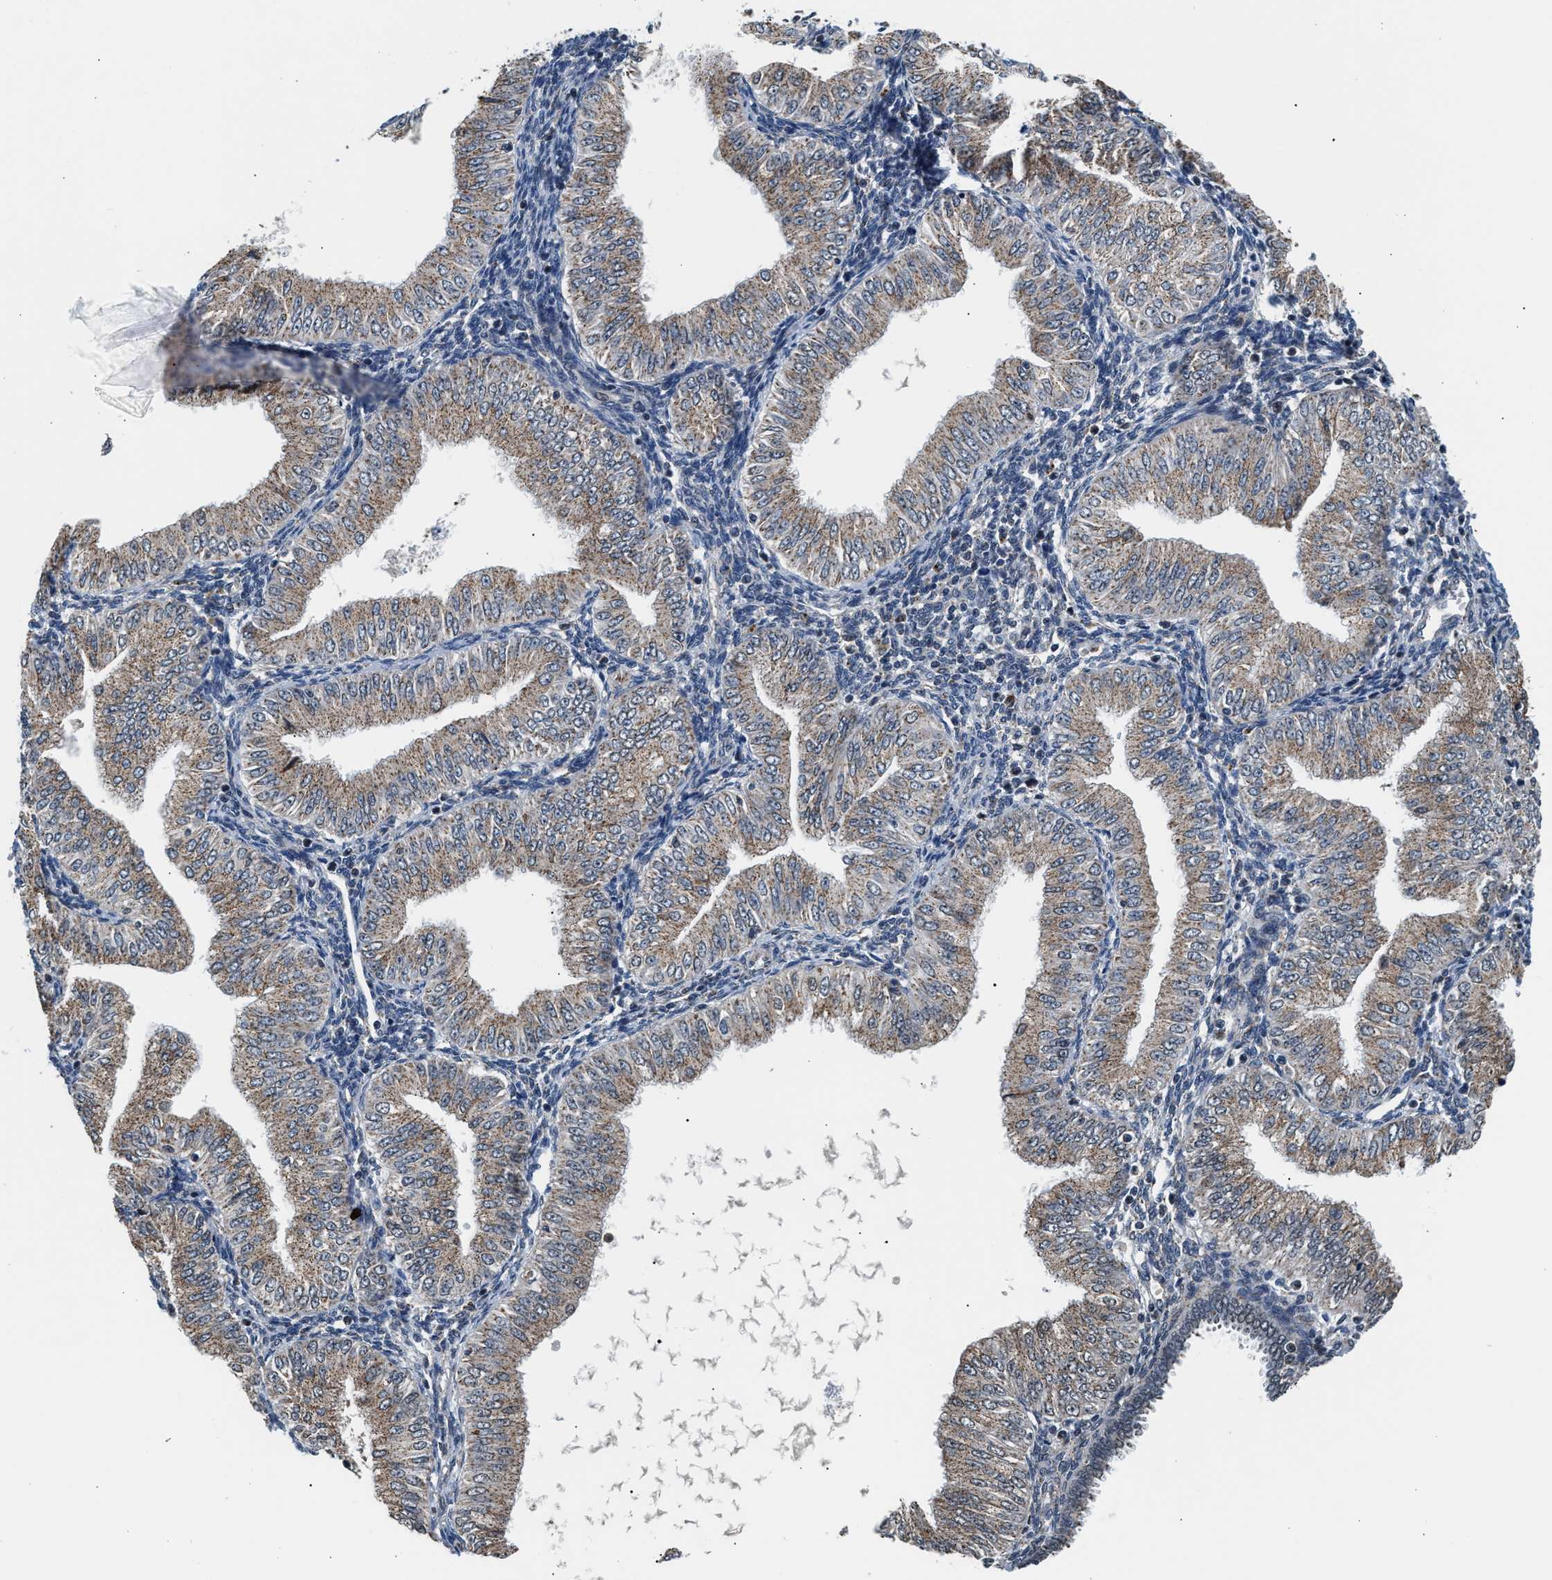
{"staining": {"intensity": "weak", "quantity": ">75%", "location": "cytoplasmic/membranous"}, "tissue": "endometrial cancer", "cell_type": "Tumor cells", "image_type": "cancer", "snomed": [{"axis": "morphology", "description": "Normal tissue, NOS"}, {"axis": "morphology", "description": "Adenocarcinoma, NOS"}, {"axis": "topography", "description": "Endometrium"}], "caption": "Endometrial adenocarcinoma tissue displays weak cytoplasmic/membranous staining in approximately >75% of tumor cells, visualized by immunohistochemistry. (DAB IHC, brown staining for protein, blue staining for nuclei).", "gene": "KCNMB2", "patient": {"sex": "female", "age": 53}}